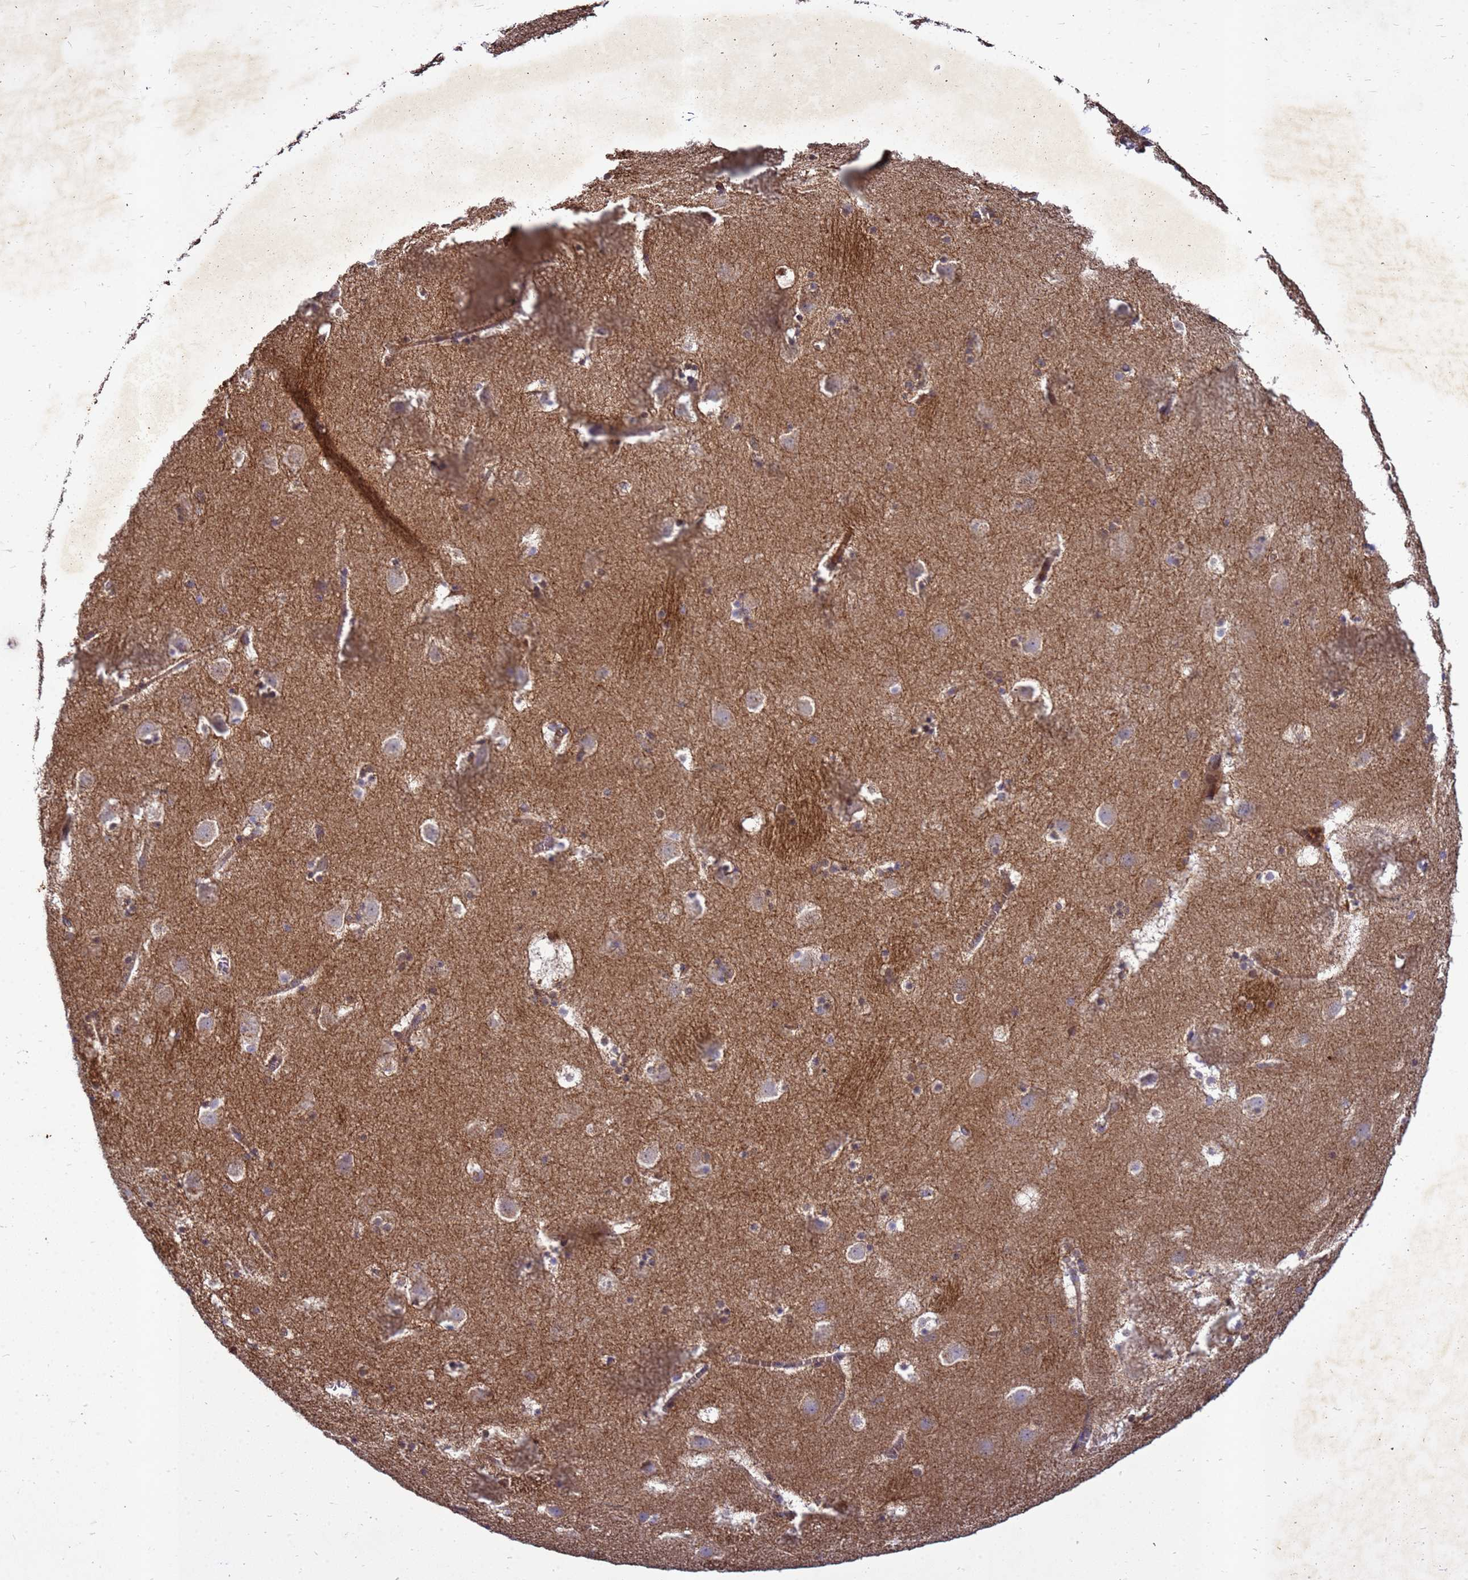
{"staining": {"intensity": "weak", "quantity": "<25%", "location": "cytoplasmic/membranous"}, "tissue": "caudate", "cell_type": "Glial cells", "image_type": "normal", "snomed": [{"axis": "morphology", "description": "Normal tissue, NOS"}, {"axis": "topography", "description": "Lateral ventricle wall"}], "caption": "High power microscopy histopathology image of an IHC micrograph of unremarkable caudate, revealing no significant expression in glial cells.", "gene": "RNF215", "patient": {"sex": "male", "age": 45}}